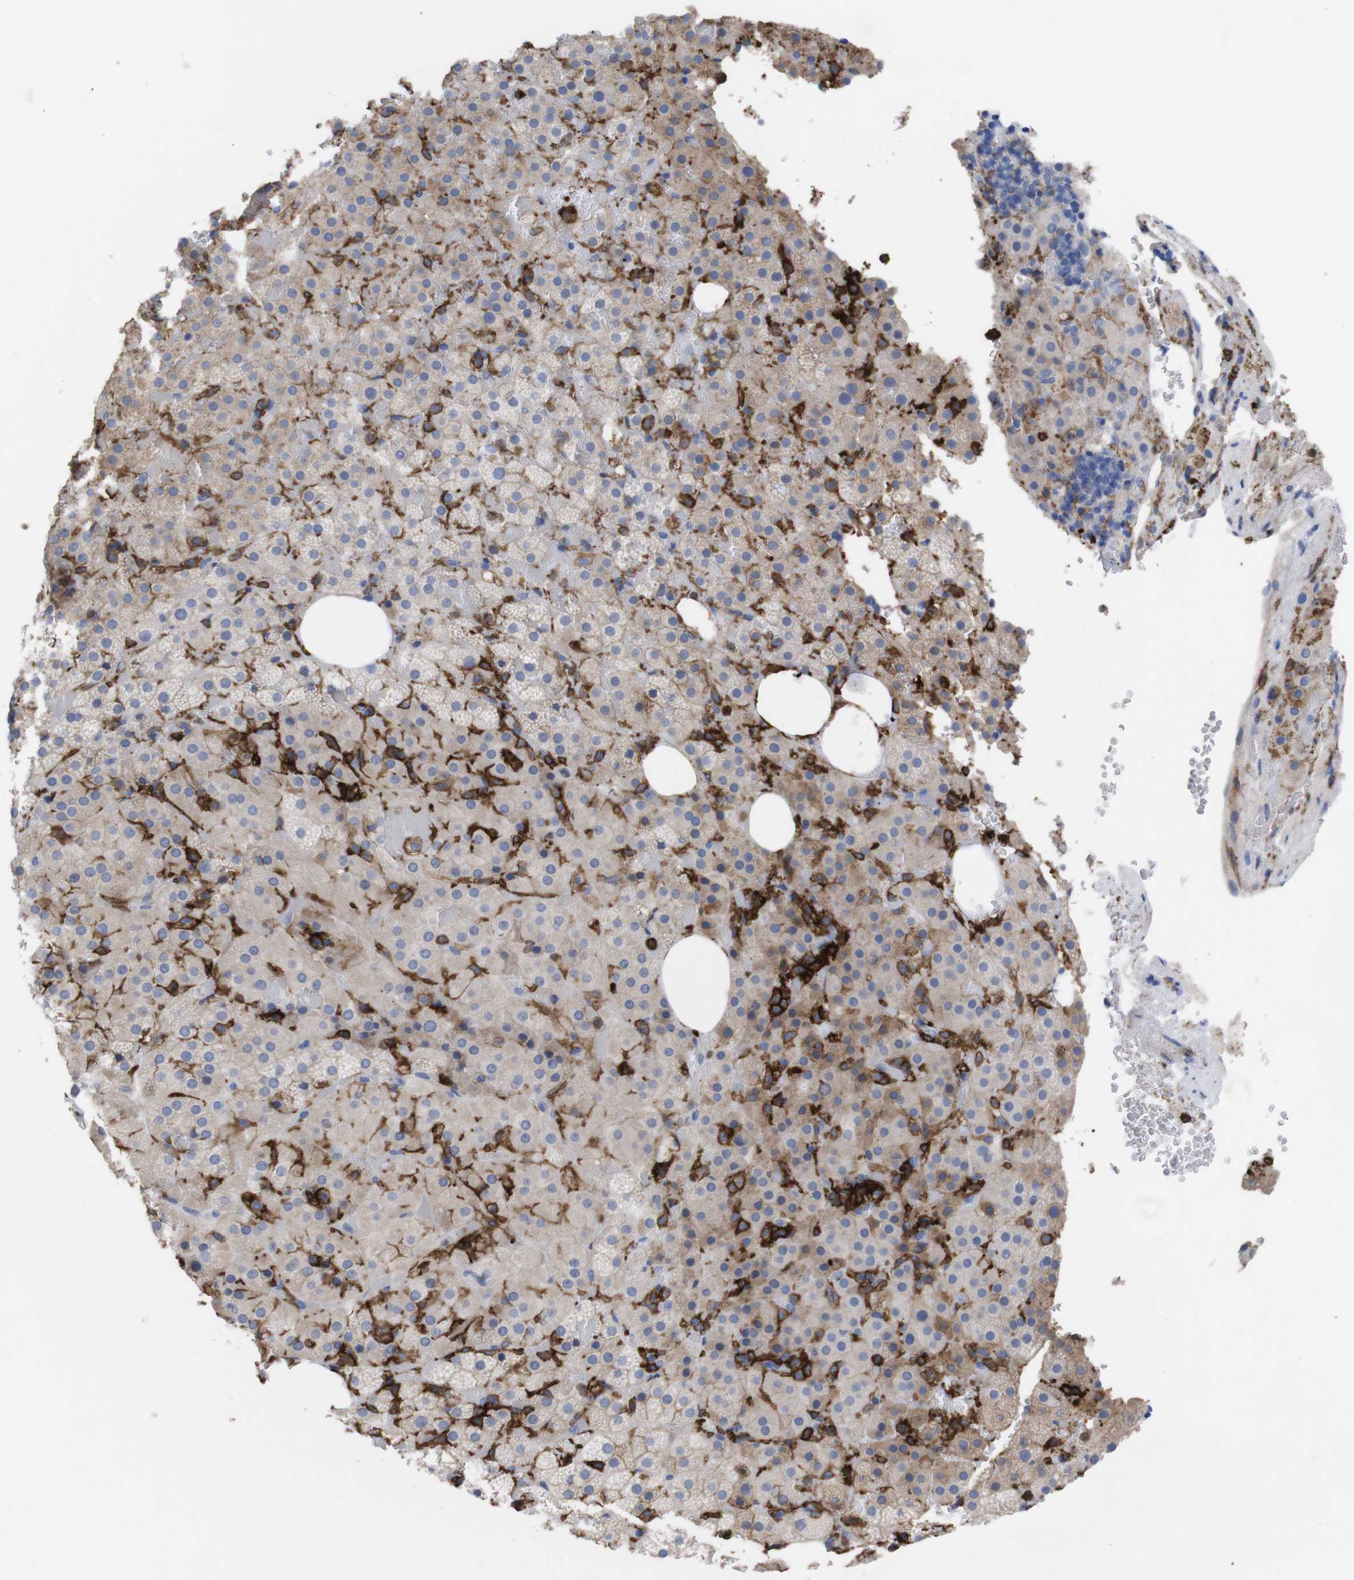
{"staining": {"intensity": "moderate", "quantity": "25%-75%", "location": "cytoplasmic/membranous"}, "tissue": "adrenal gland", "cell_type": "Glandular cells", "image_type": "normal", "snomed": [{"axis": "morphology", "description": "Normal tissue, NOS"}, {"axis": "topography", "description": "Adrenal gland"}], "caption": "Normal adrenal gland reveals moderate cytoplasmic/membranous positivity in approximately 25%-75% of glandular cells, visualized by immunohistochemistry. (brown staining indicates protein expression, while blue staining denotes nuclei).", "gene": "C5AR1", "patient": {"sex": "female", "age": 59}}